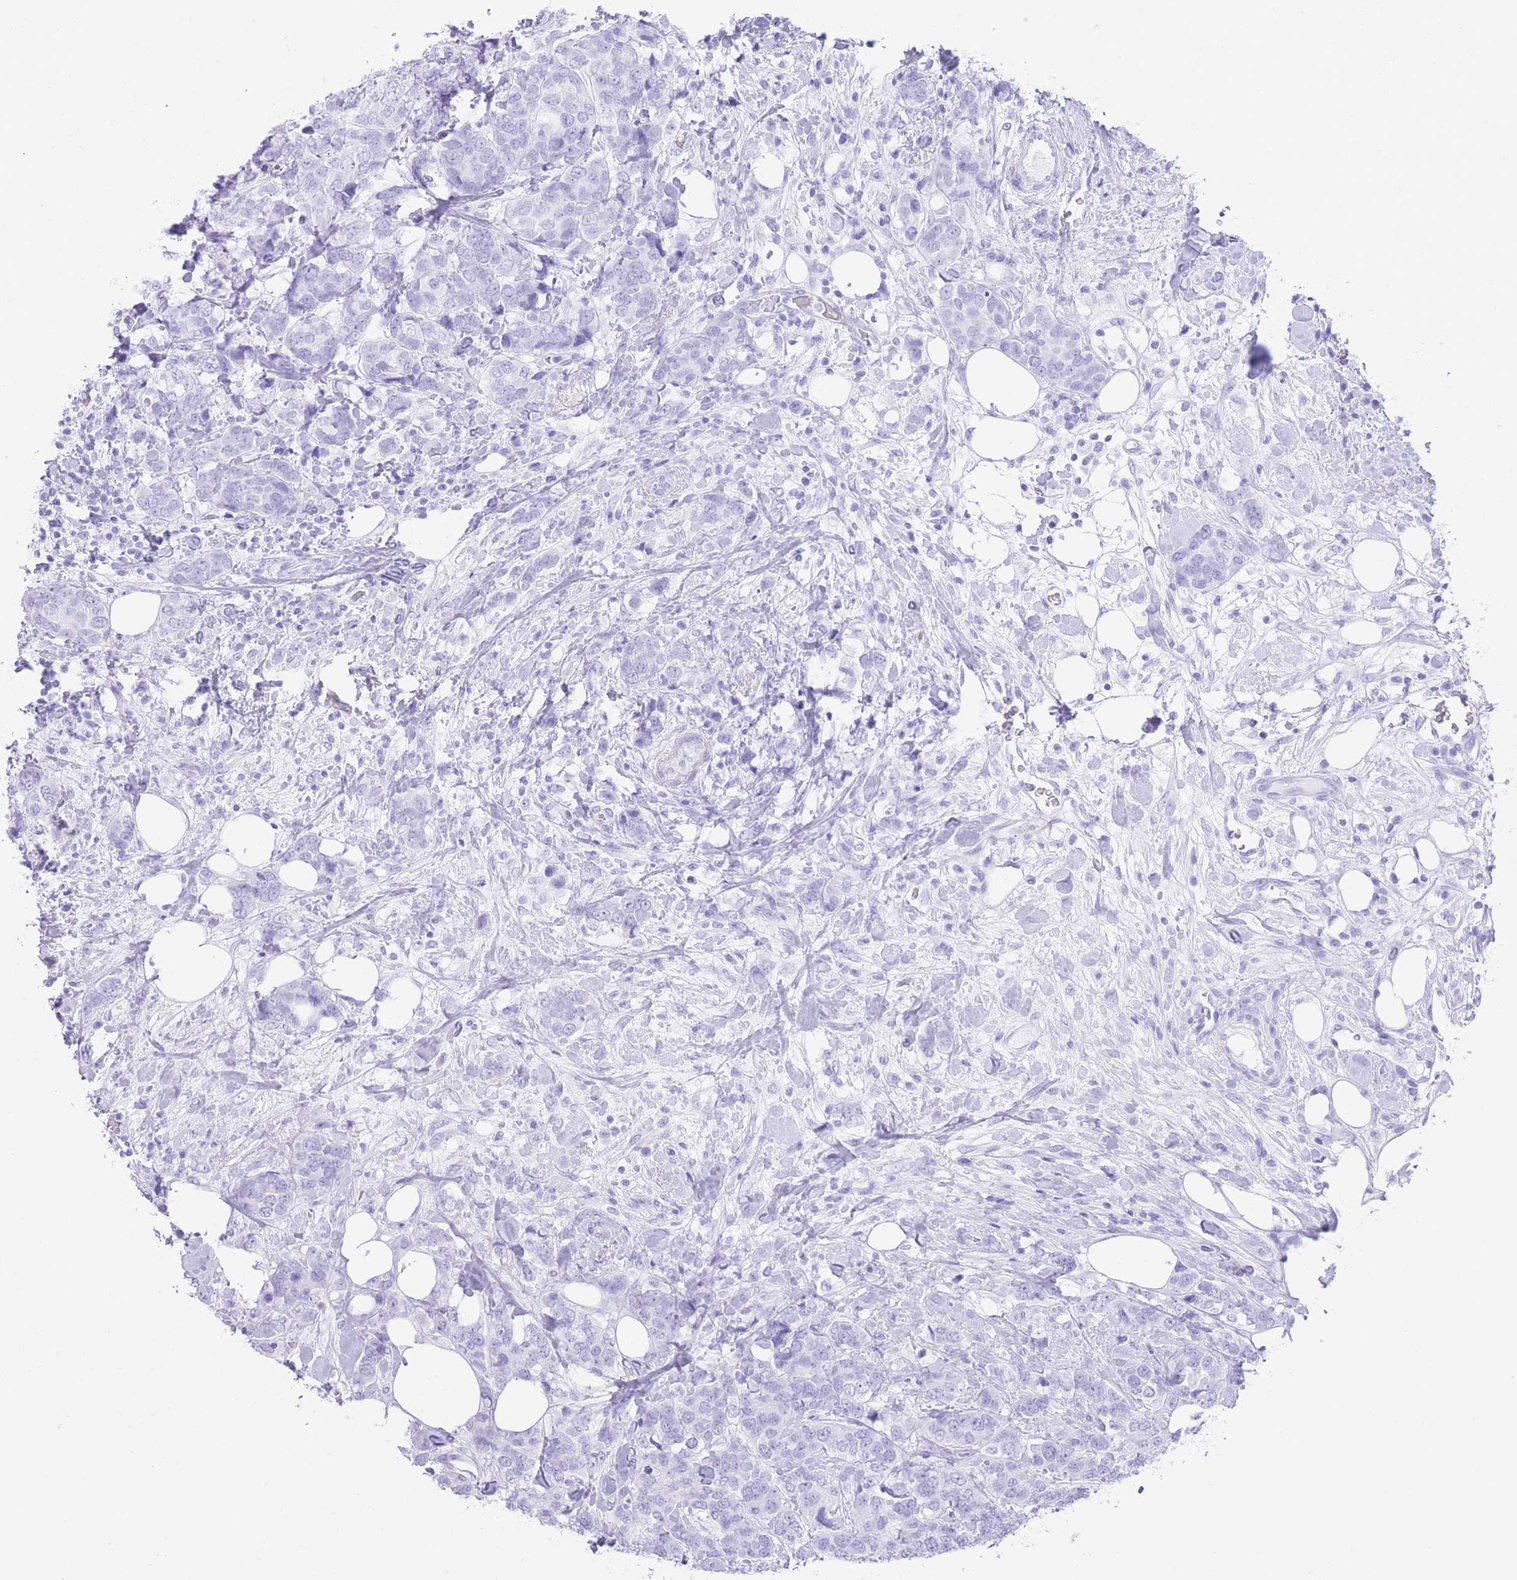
{"staining": {"intensity": "negative", "quantity": "none", "location": "none"}, "tissue": "breast cancer", "cell_type": "Tumor cells", "image_type": "cancer", "snomed": [{"axis": "morphology", "description": "Lobular carcinoma"}, {"axis": "topography", "description": "Breast"}], "caption": "Breast cancer (lobular carcinoma) was stained to show a protein in brown. There is no significant positivity in tumor cells.", "gene": "ELOA2", "patient": {"sex": "female", "age": 59}}